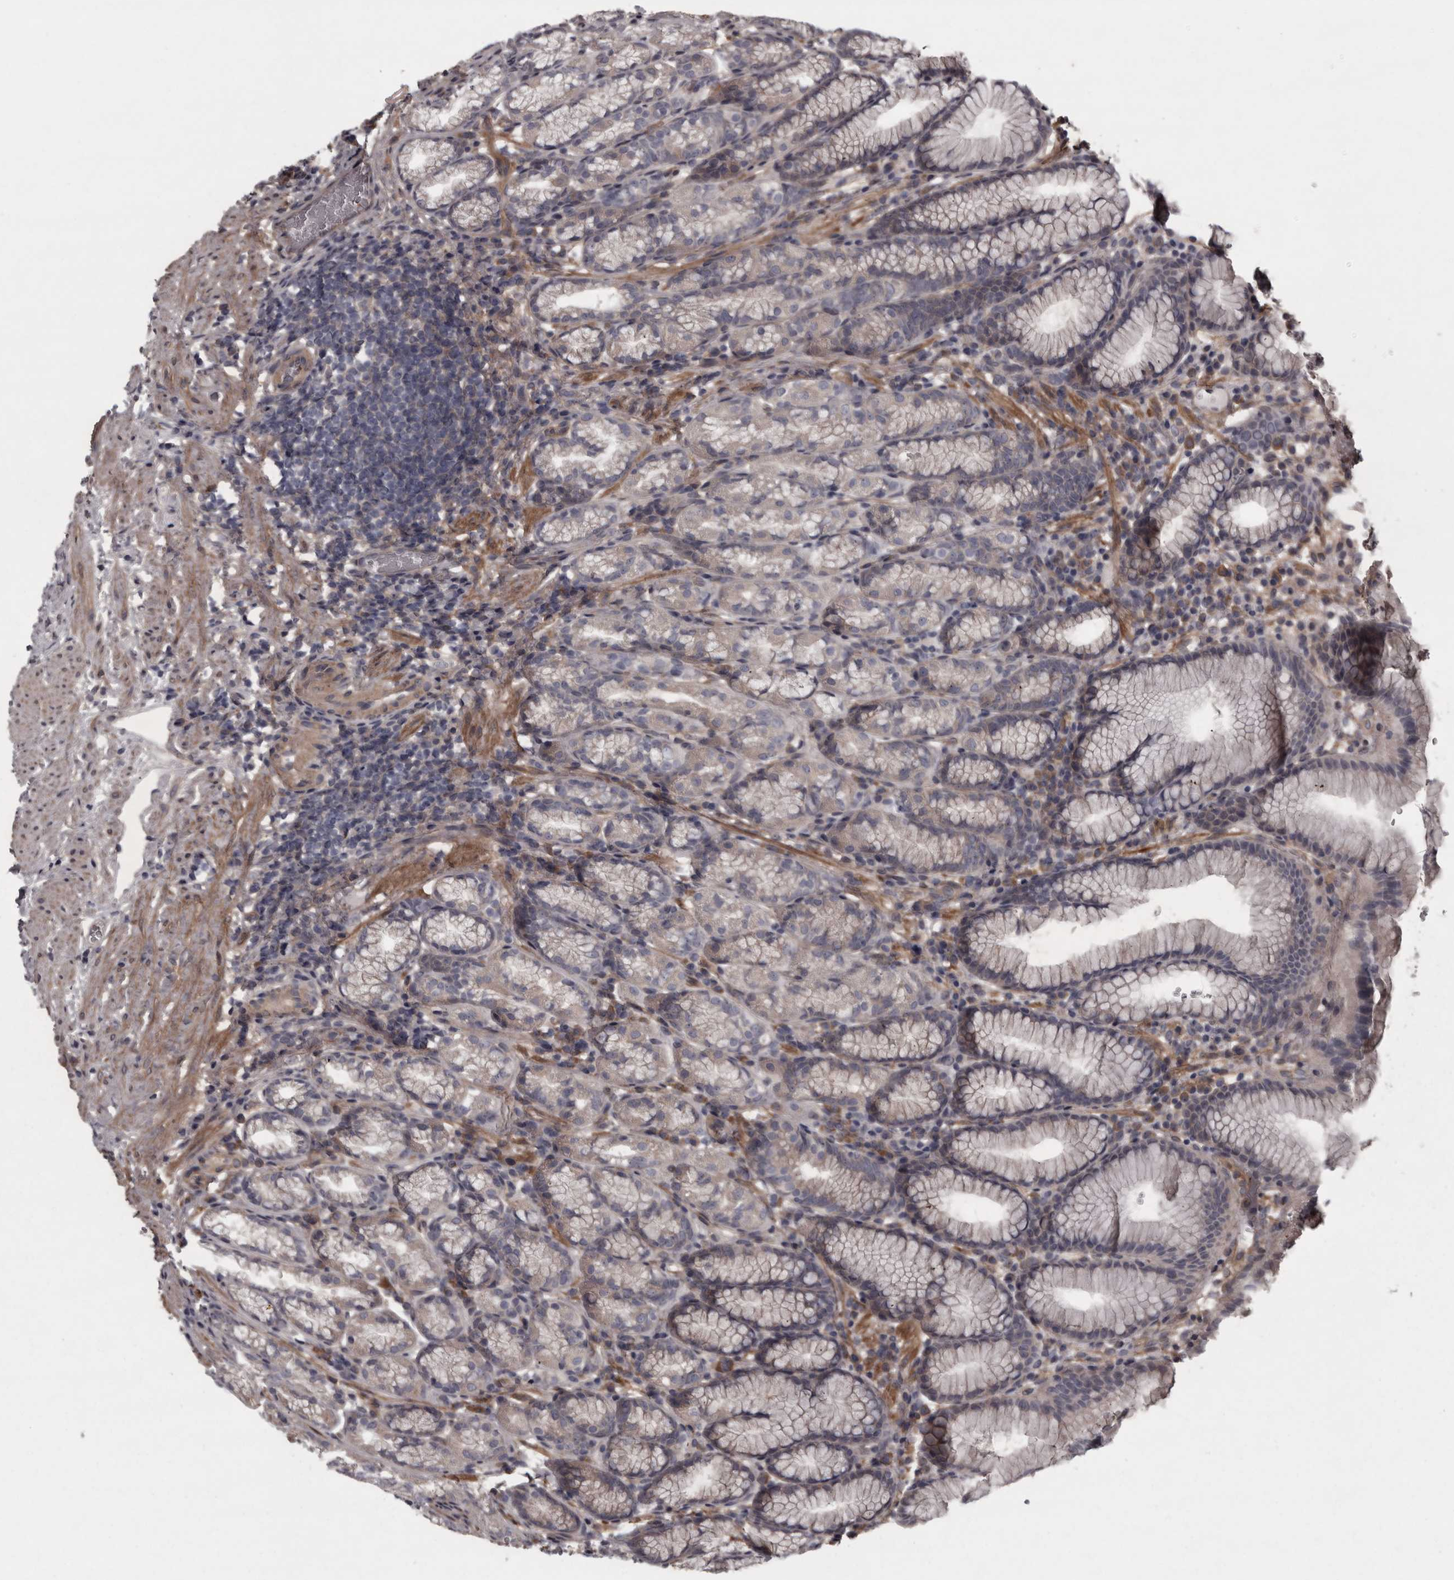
{"staining": {"intensity": "negative", "quantity": "none", "location": "none"}, "tissue": "stomach", "cell_type": "Glandular cells", "image_type": "normal", "snomed": [{"axis": "morphology", "description": "Normal tissue, NOS"}, {"axis": "topography", "description": "Stomach"}], "caption": "The IHC micrograph has no significant positivity in glandular cells of stomach.", "gene": "RSU1", "patient": {"sex": "male", "age": 42}}